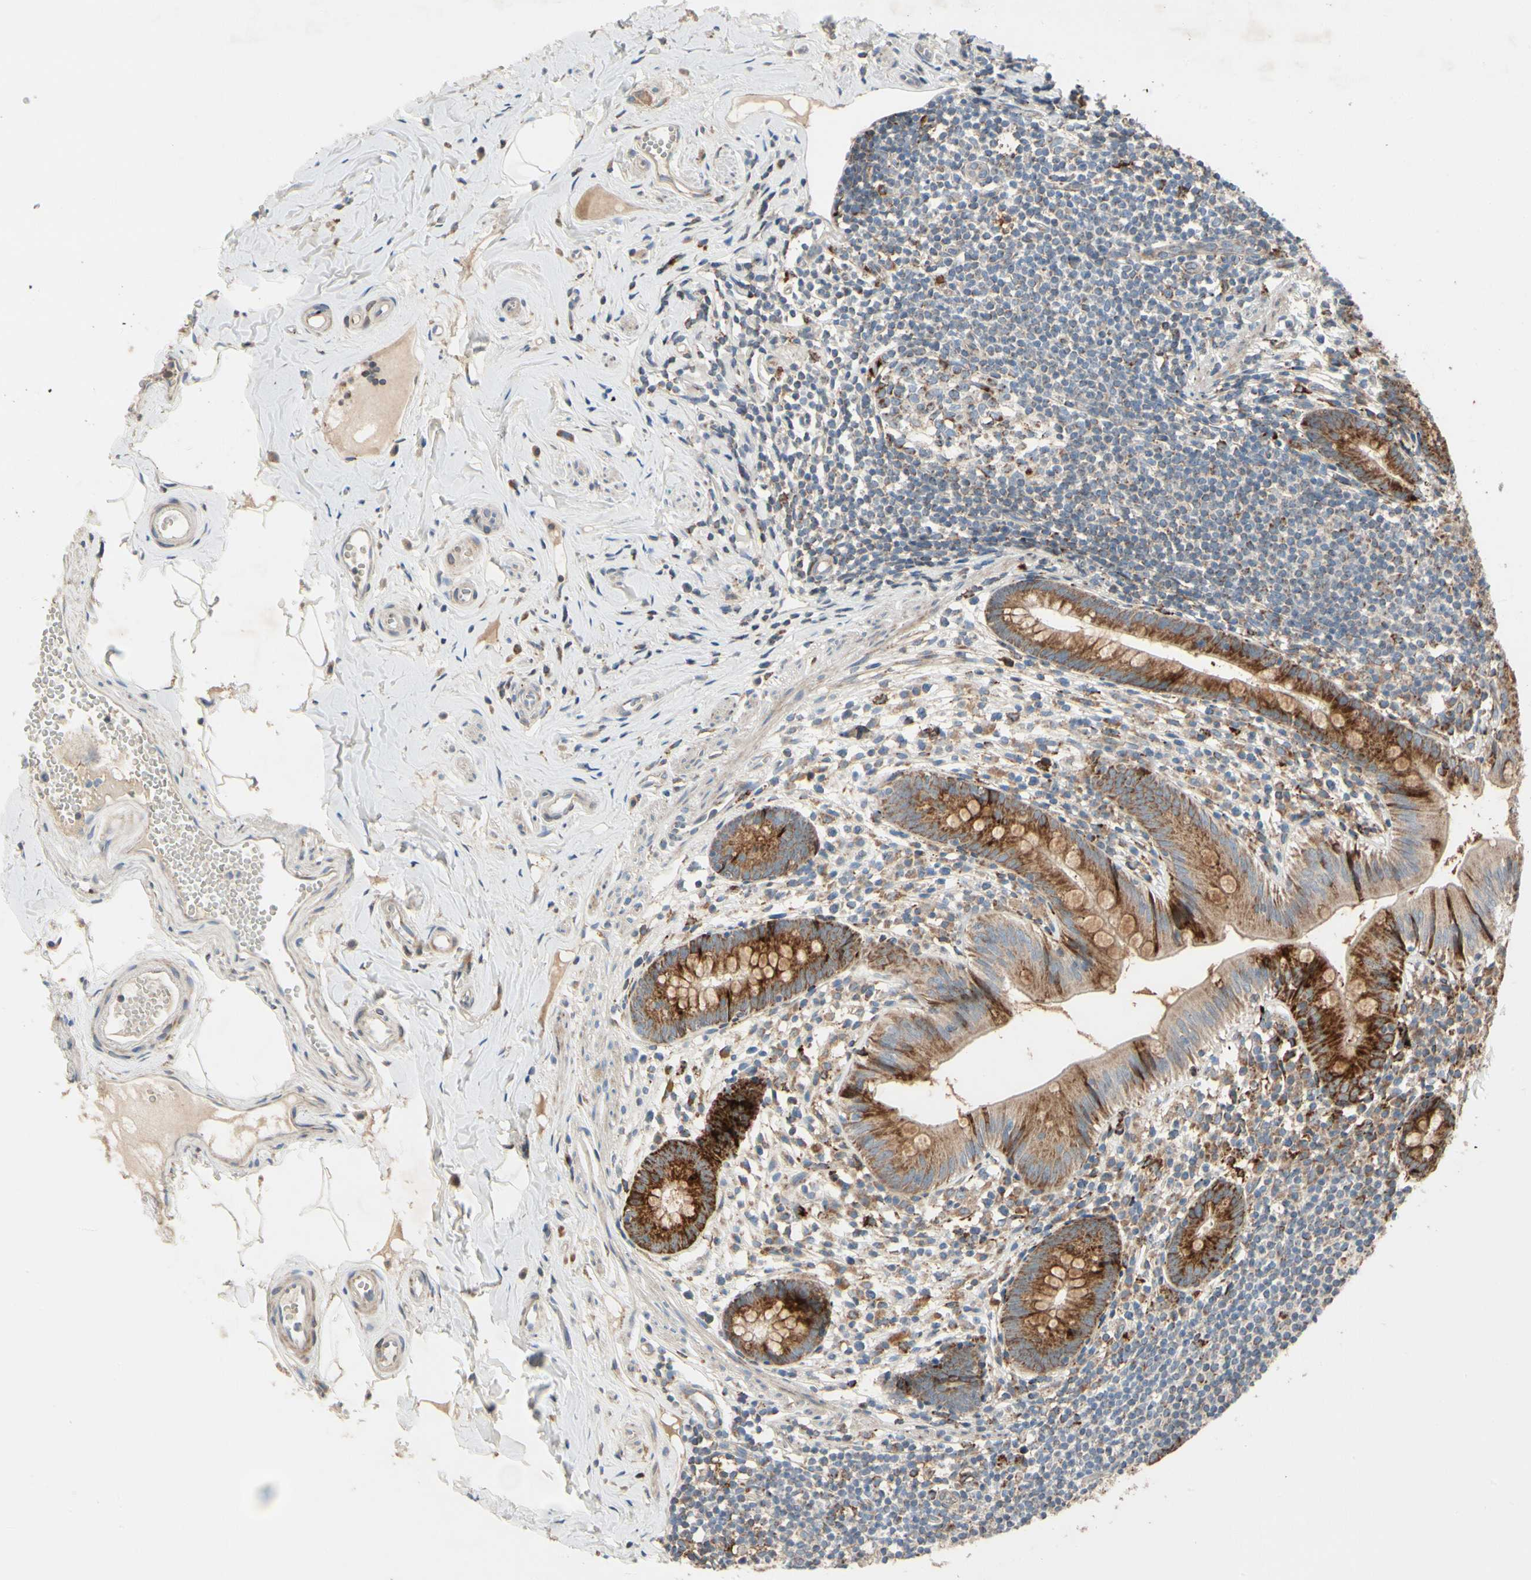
{"staining": {"intensity": "moderate", "quantity": ">75%", "location": "cytoplasmic/membranous"}, "tissue": "appendix", "cell_type": "Glandular cells", "image_type": "normal", "snomed": [{"axis": "morphology", "description": "Normal tissue, NOS"}, {"axis": "topography", "description": "Appendix"}], "caption": "Immunohistochemistry (IHC) (DAB (3,3'-diaminobenzidine)) staining of unremarkable human appendix reveals moderate cytoplasmic/membranous protein positivity in about >75% of glandular cells. (DAB IHC, brown staining for protein, blue staining for nuclei).", "gene": "MRPL9", "patient": {"sex": "male", "age": 52}}